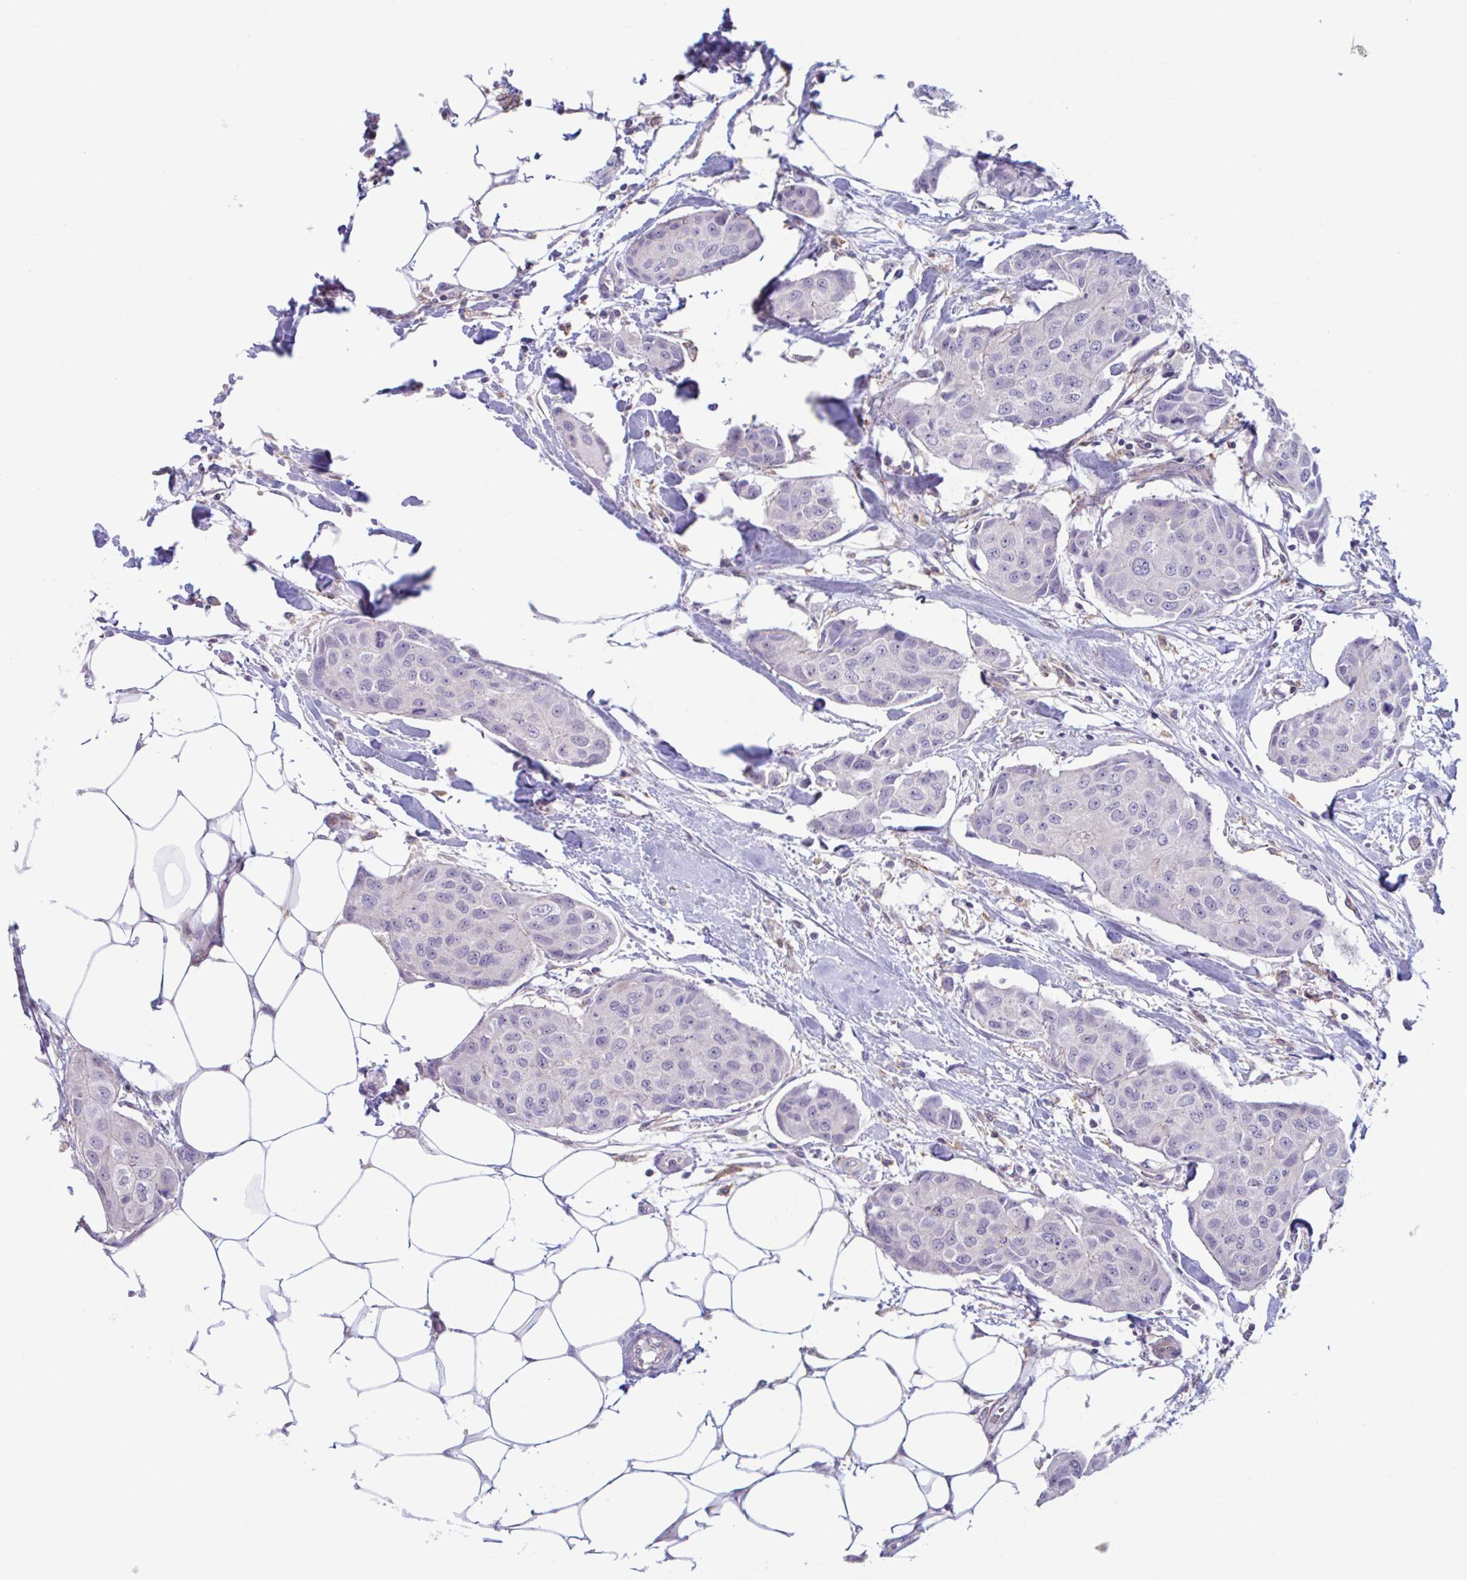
{"staining": {"intensity": "negative", "quantity": "none", "location": "none"}, "tissue": "breast cancer", "cell_type": "Tumor cells", "image_type": "cancer", "snomed": [{"axis": "morphology", "description": "Duct carcinoma"}, {"axis": "topography", "description": "Breast"}, {"axis": "topography", "description": "Lymph node"}], "caption": "There is no significant expression in tumor cells of breast invasive ductal carcinoma.", "gene": "ADAT3", "patient": {"sex": "female", "age": 80}}